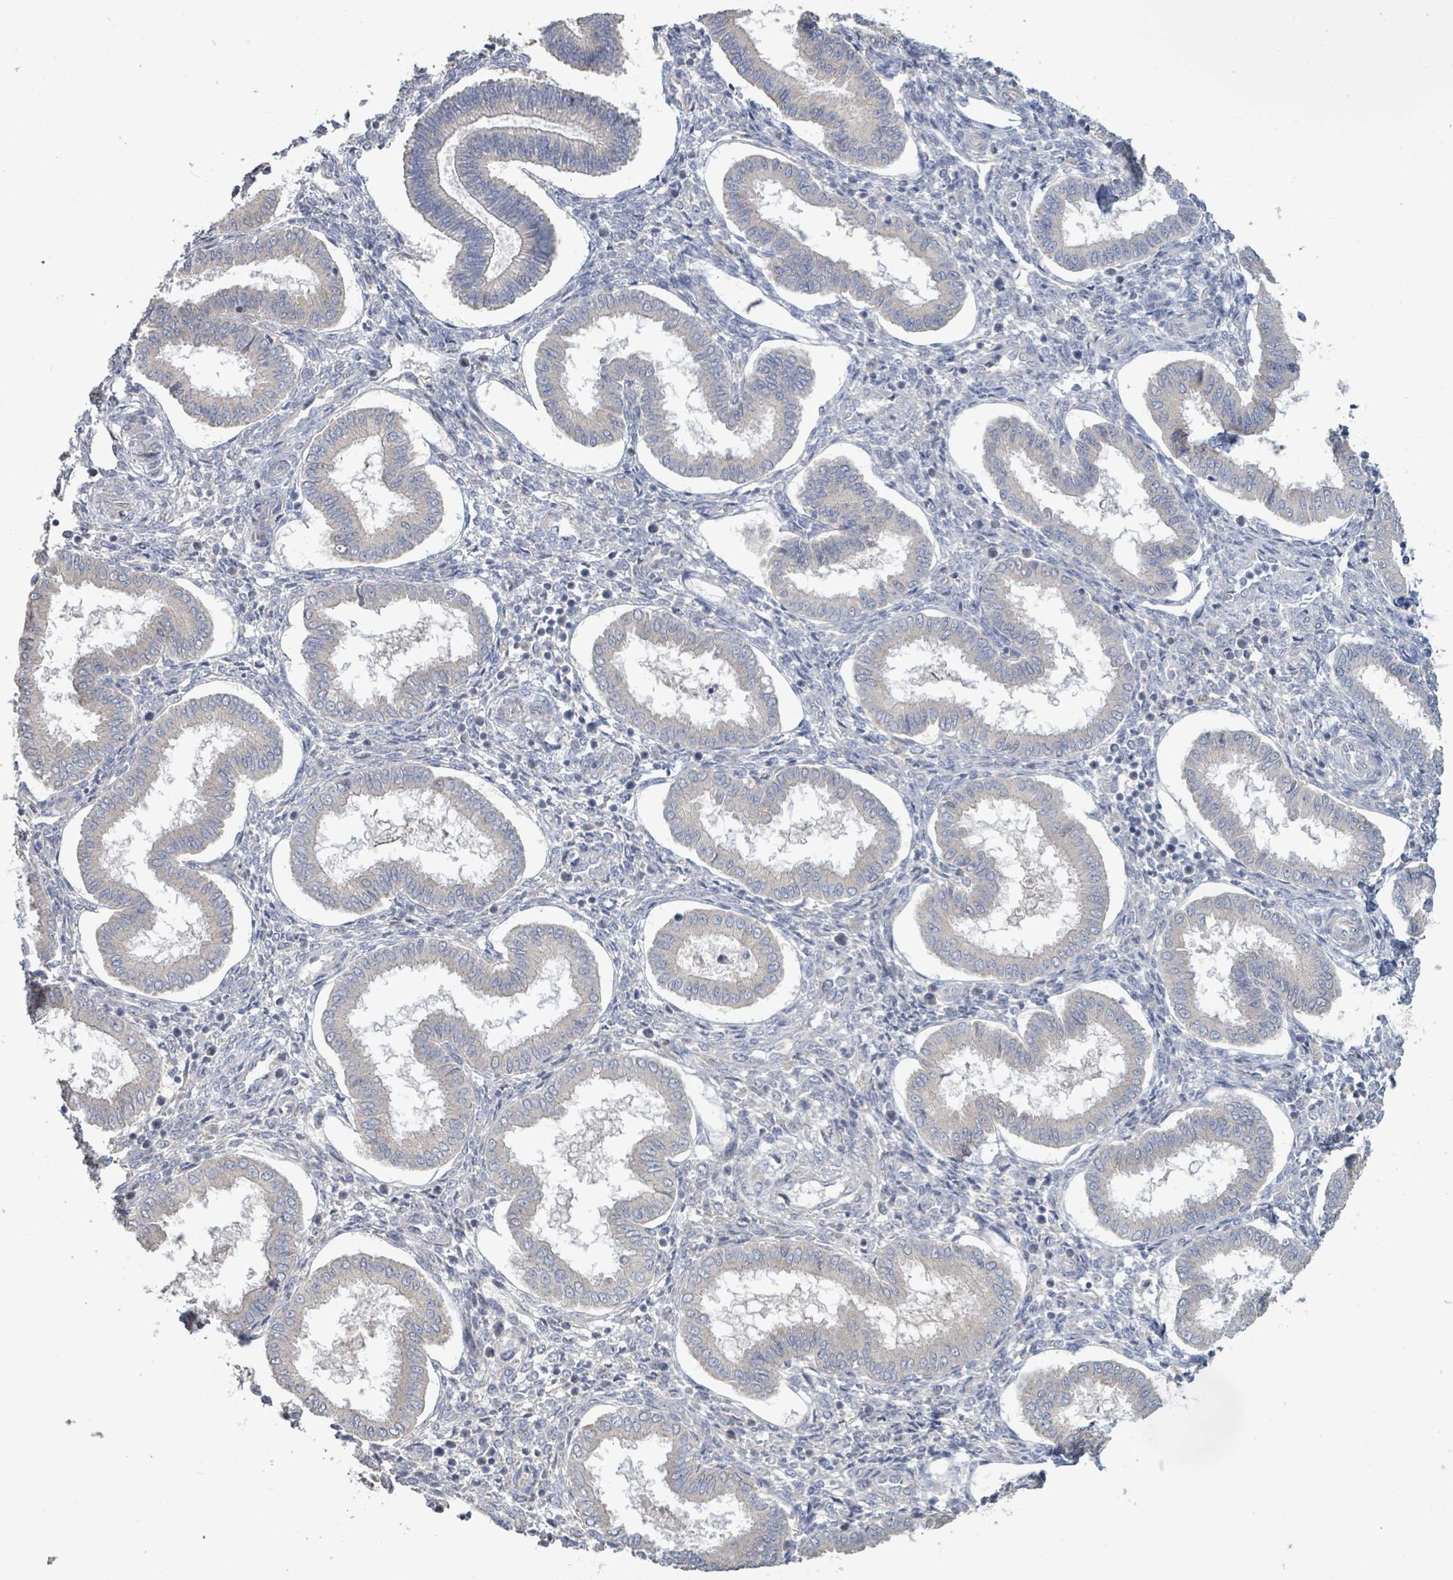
{"staining": {"intensity": "negative", "quantity": "none", "location": "none"}, "tissue": "endometrium", "cell_type": "Cells in endometrial stroma", "image_type": "normal", "snomed": [{"axis": "morphology", "description": "Normal tissue, NOS"}, {"axis": "topography", "description": "Endometrium"}], "caption": "Immunohistochemical staining of benign human endometrium demonstrates no significant expression in cells in endometrial stroma.", "gene": "KCNS2", "patient": {"sex": "female", "age": 24}}